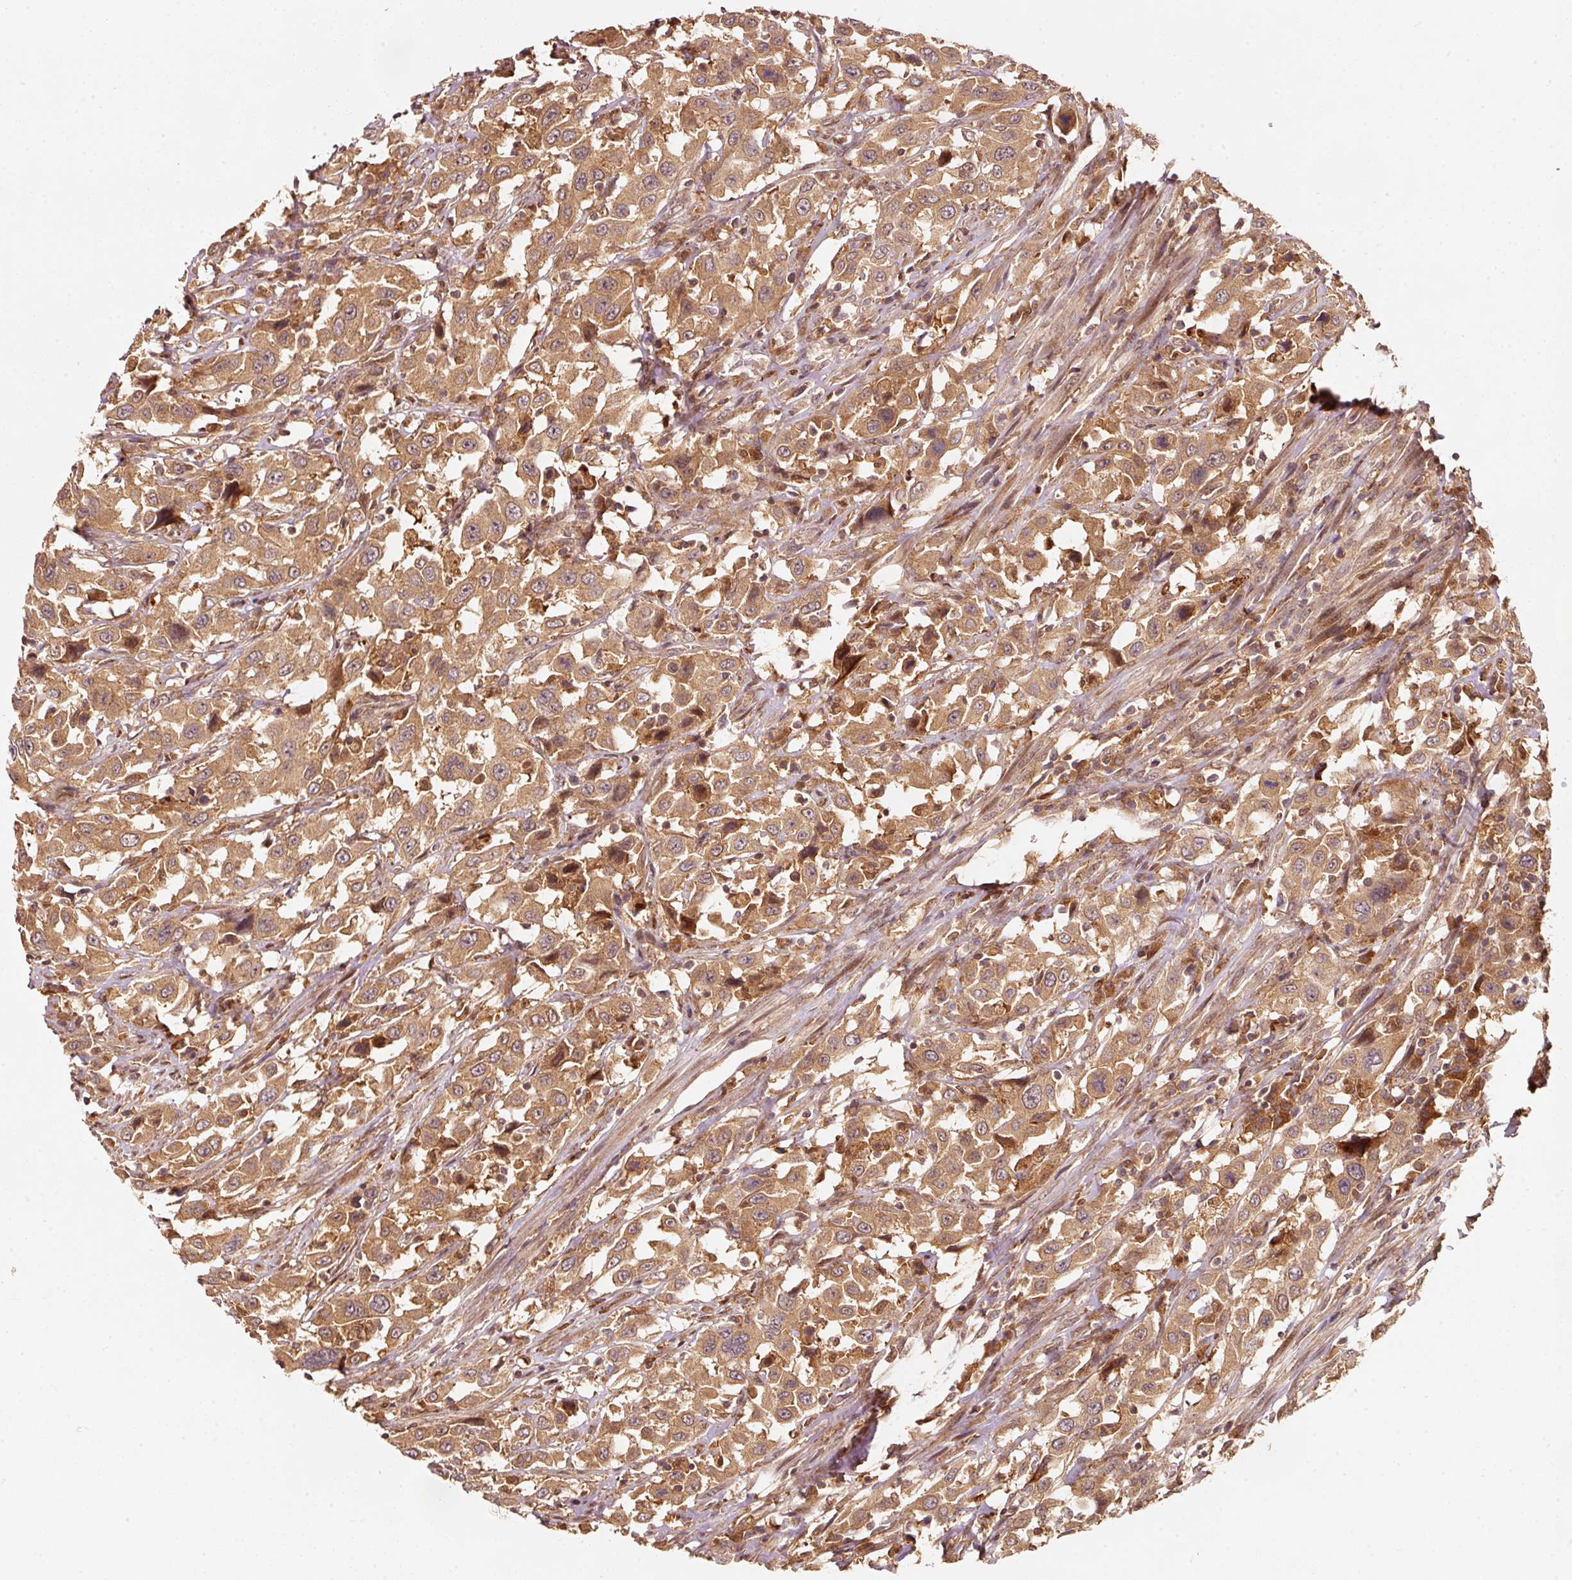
{"staining": {"intensity": "moderate", "quantity": ">75%", "location": "cytoplasmic/membranous"}, "tissue": "urothelial cancer", "cell_type": "Tumor cells", "image_type": "cancer", "snomed": [{"axis": "morphology", "description": "Urothelial carcinoma, High grade"}, {"axis": "topography", "description": "Urinary bladder"}], "caption": "Immunohistochemistry (DAB) staining of urothelial cancer exhibits moderate cytoplasmic/membranous protein staining in approximately >75% of tumor cells.", "gene": "RRAS2", "patient": {"sex": "male", "age": 61}}